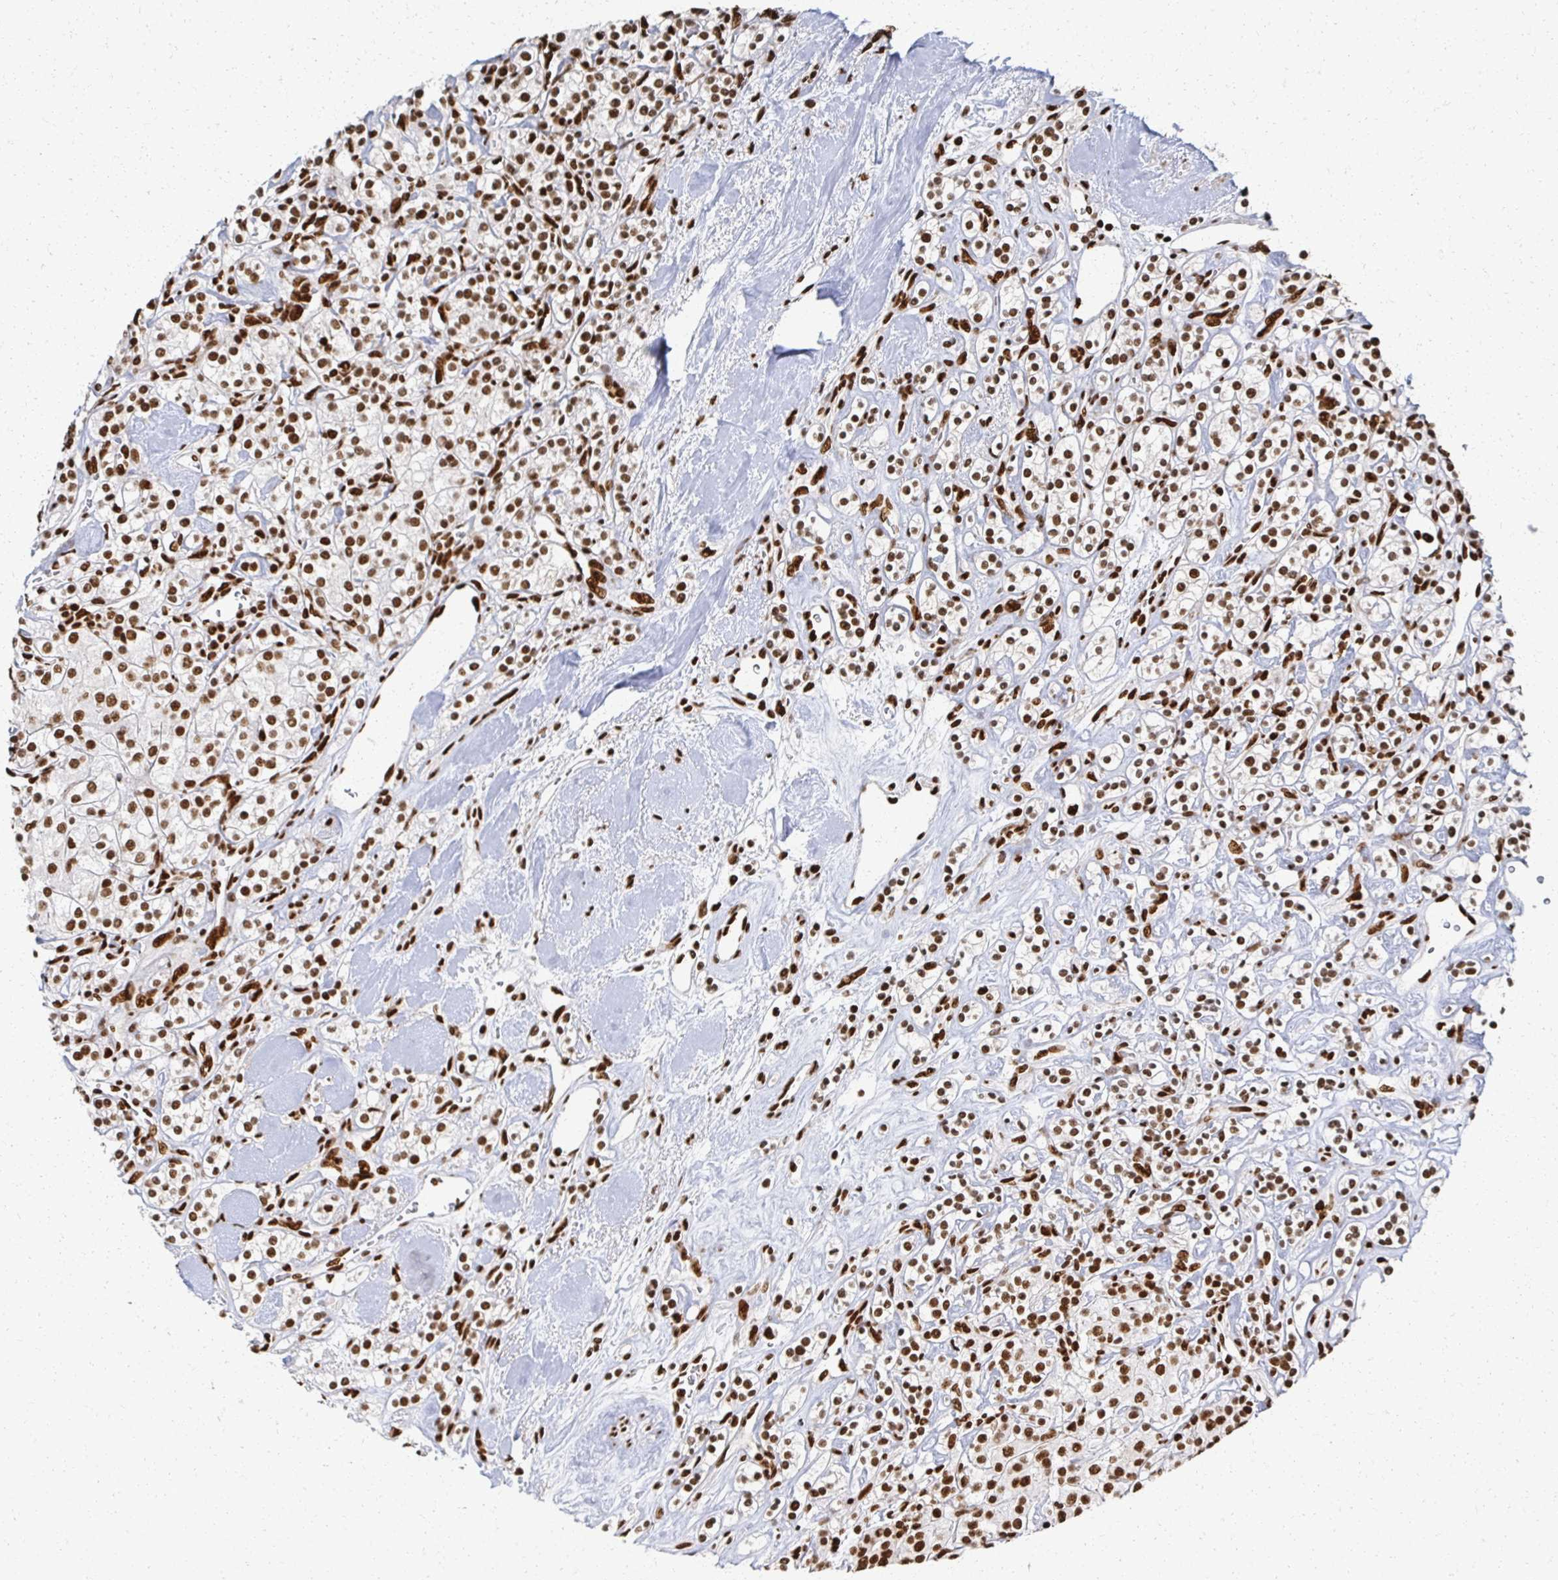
{"staining": {"intensity": "strong", "quantity": ">75%", "location": "nuclear"}, "tissue": "renal cancer", "cell_type": "Tumor cells", "image_type": "cancer", "snomed": [{"axis": "morphology", "description": "Adenocarcinoma, NOS"}, {"axis": "topography", "description": "Kidney"}], "caption": "Renal cancer stained for a protein demonstrates strong nuclear positivity in tumor cells.", "gene": "RBBP7", "patient": {"sex": "male", "age": 77}}